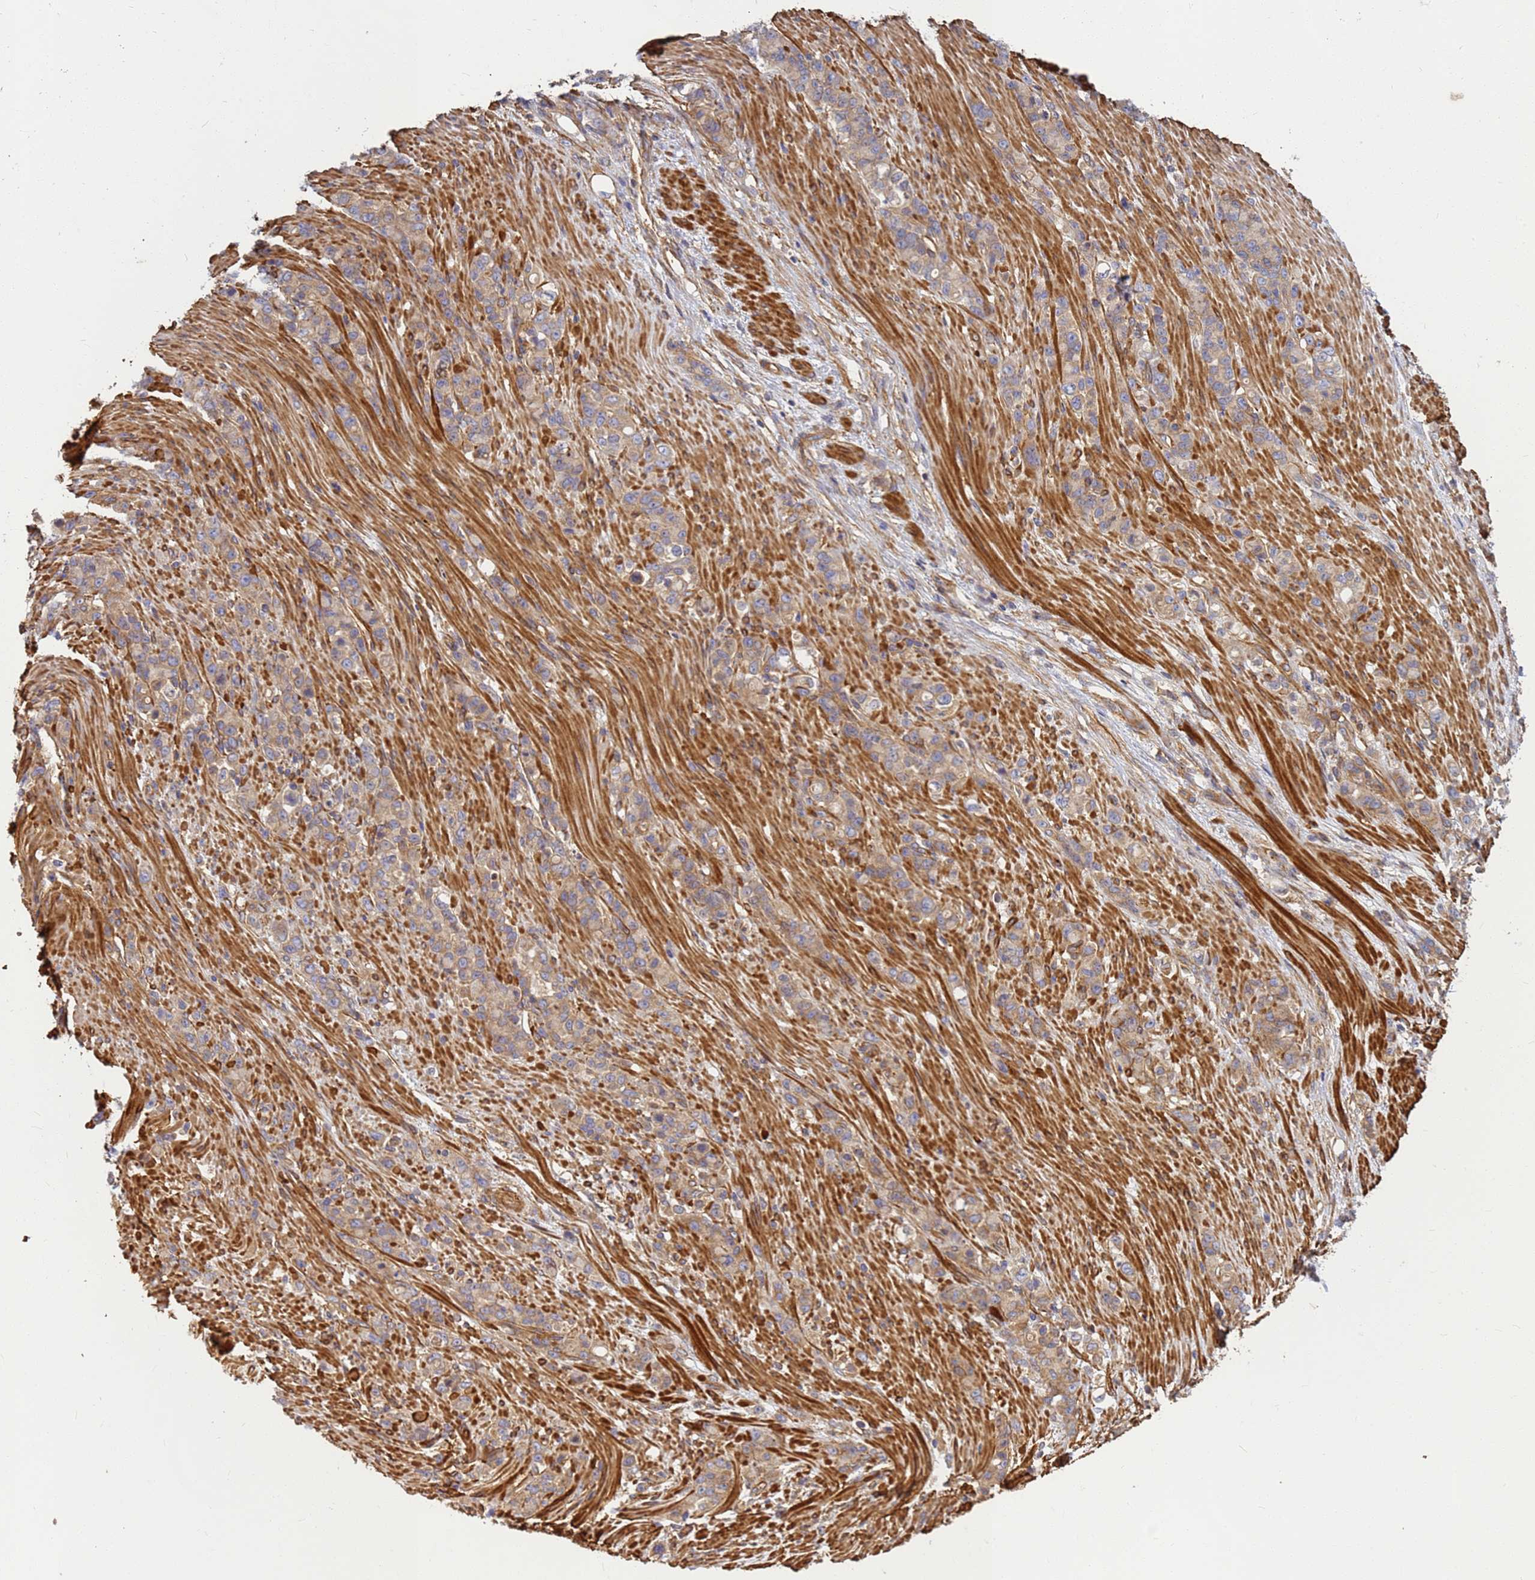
{"staining": {"intensity": "weak", "quantity": ">75%", "location": "cytoplasmic/membranous"}, "tissue": "stomach cancer", "cell_type": "Tumor cells", "image_type": "cancer", "snomed": [{"axis": "morphology", "description": "Normal tissue, NOS"}, {"axis": "morphology", "description": "Adenocarcinoma, NOS"}, {"axis": "topography", "description": "Stomach"}], "caption": "Weak cytoplasmic/membranous positivity is seen in approximately >75% of tumor cells in stomach cancer (adenocarcinoma). The staining was performed using DAB to visualize the protein expression in brown, while the nuclei were stained in blue with hematoxylin (Magnification: 20x).", "gene": "C2CD5", "patient": {"sex": "female", "age": 79}}